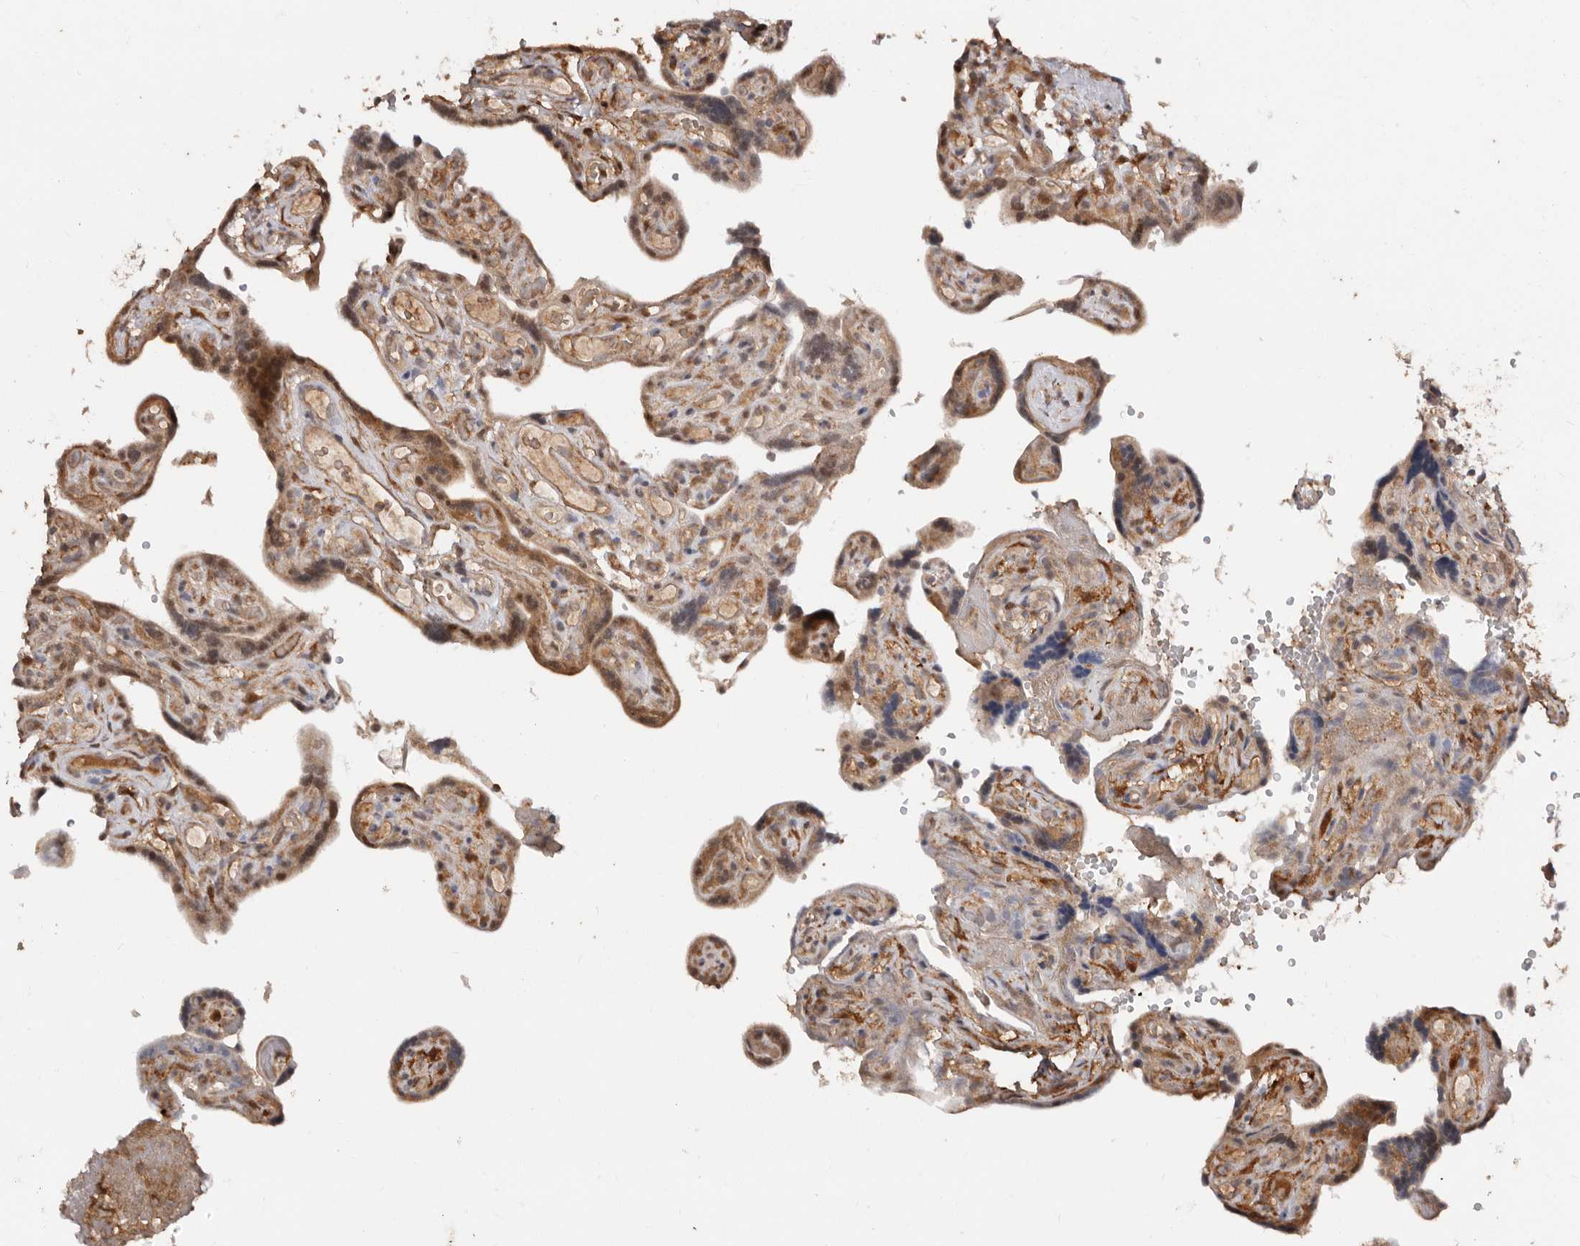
{"staining": {"intensity": "moderate", "quantity": ">75%", "location": "cytoplasmic/membranous,nuclear"}, "tissue": "placenta", "cell_type": "Decidual cells", "image_type": "normal", "snomed": [{"axis": "morphology", "description": "Normal tissue, NOS"}, {"axis": "topography", "description": "Placenta"}], "caption": "IHC (DAB) staining of normal placenta demonstrates moderate cytoplasmic/membranous,nuclear protein expression in approximately >75% of decidual cells. The protein is shown in brown color, while the nuclei are stained blue.", "gene": "RSPO2", "patient": {"sex": "female", "age": 30}}